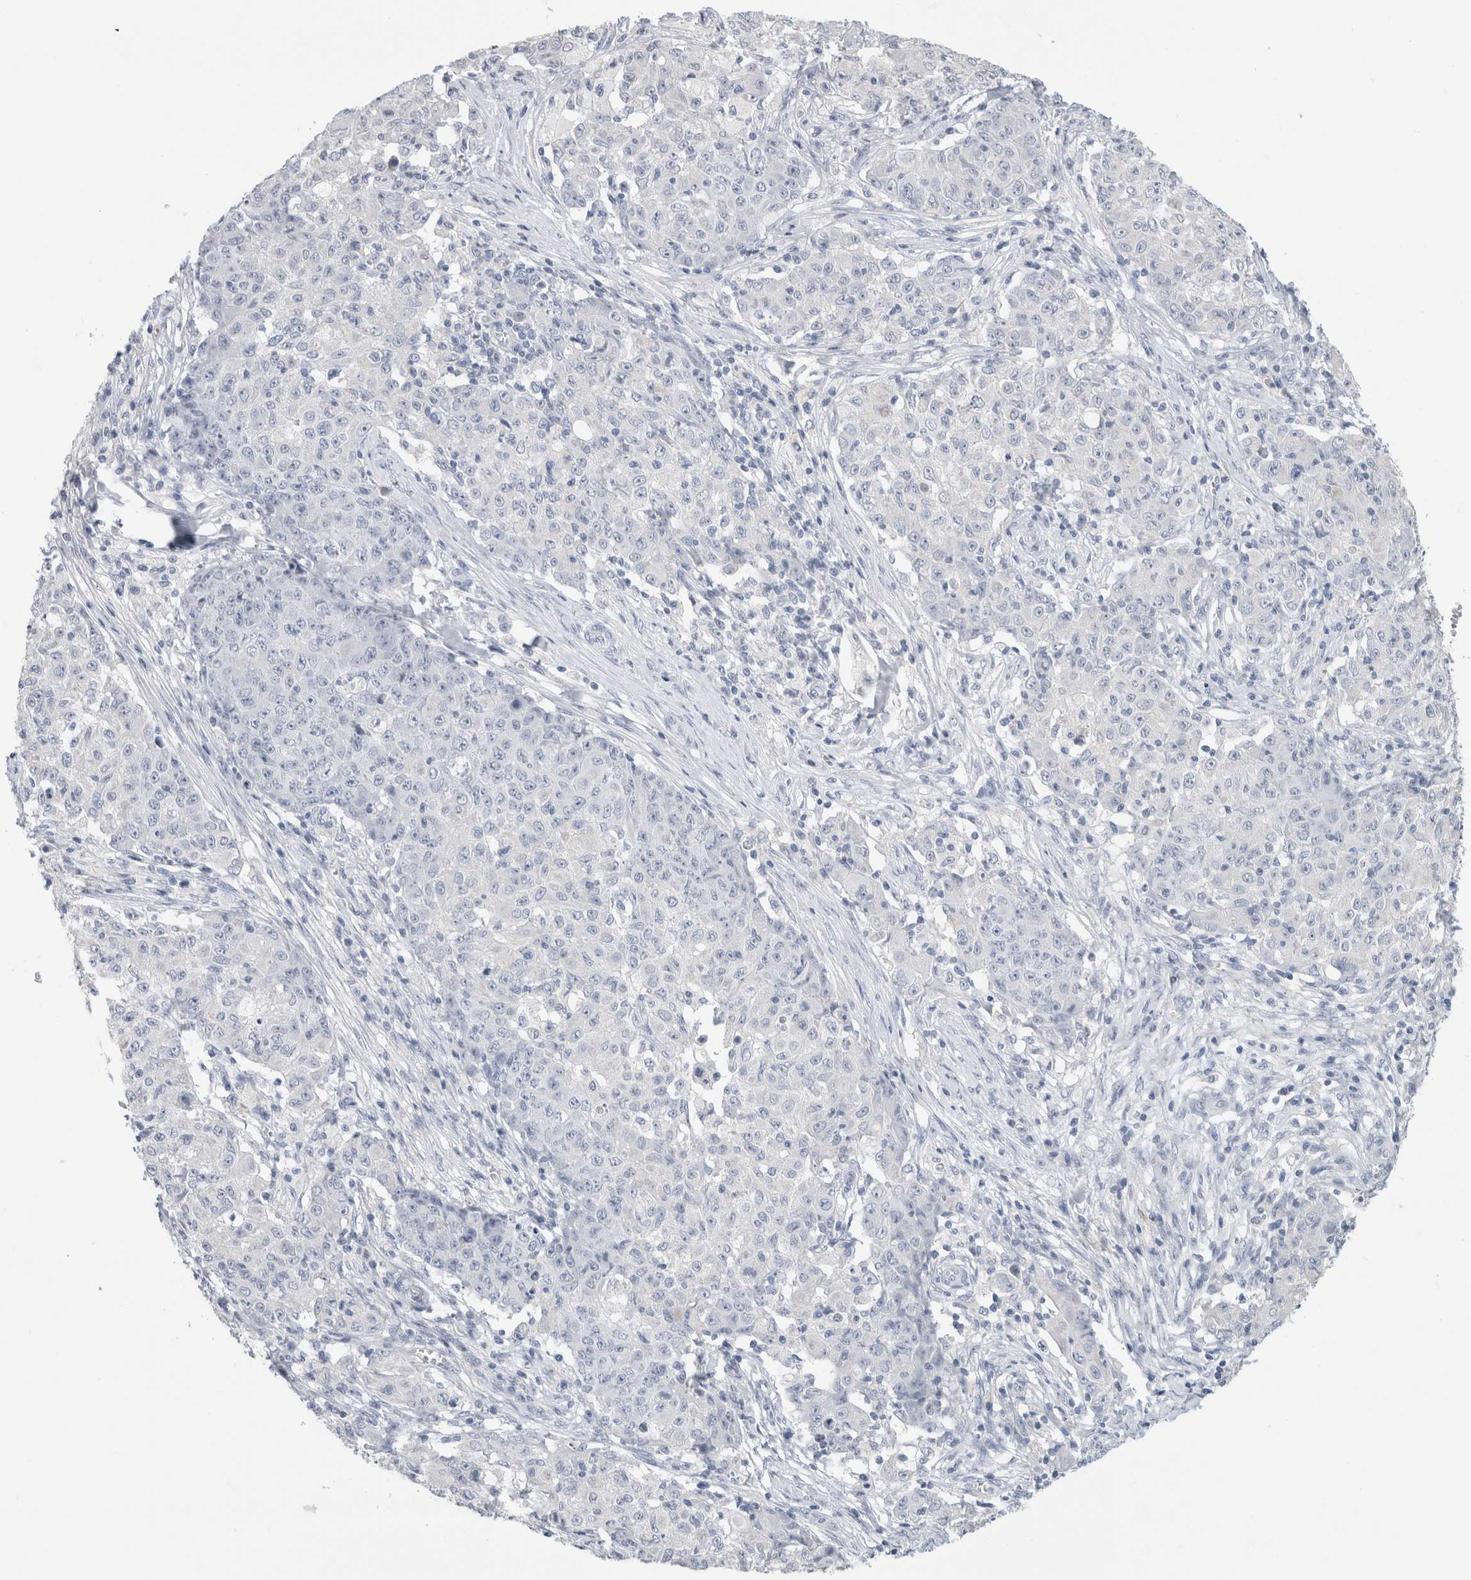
{"staining": {"intensity": "negative", "quantity": "none", "location": "none"}, "tissue": "ovarian cancer", "cell_type": "Tumor cells", "image_type": "cancer", "snomed": [{"axis": "morphology", "description": "Carcinoma, endometroid"}, {"axis": "topography", "description": "Ovary"}], "caption": "Immunohistochemistry image of neoplastic tissue: endometroid carcinoma (ovarian) stained with DAB demonstrates no significant protein staining in tumor cells.", "gene": "BCAN", "patient": {"sex": "female", "age": 42}}